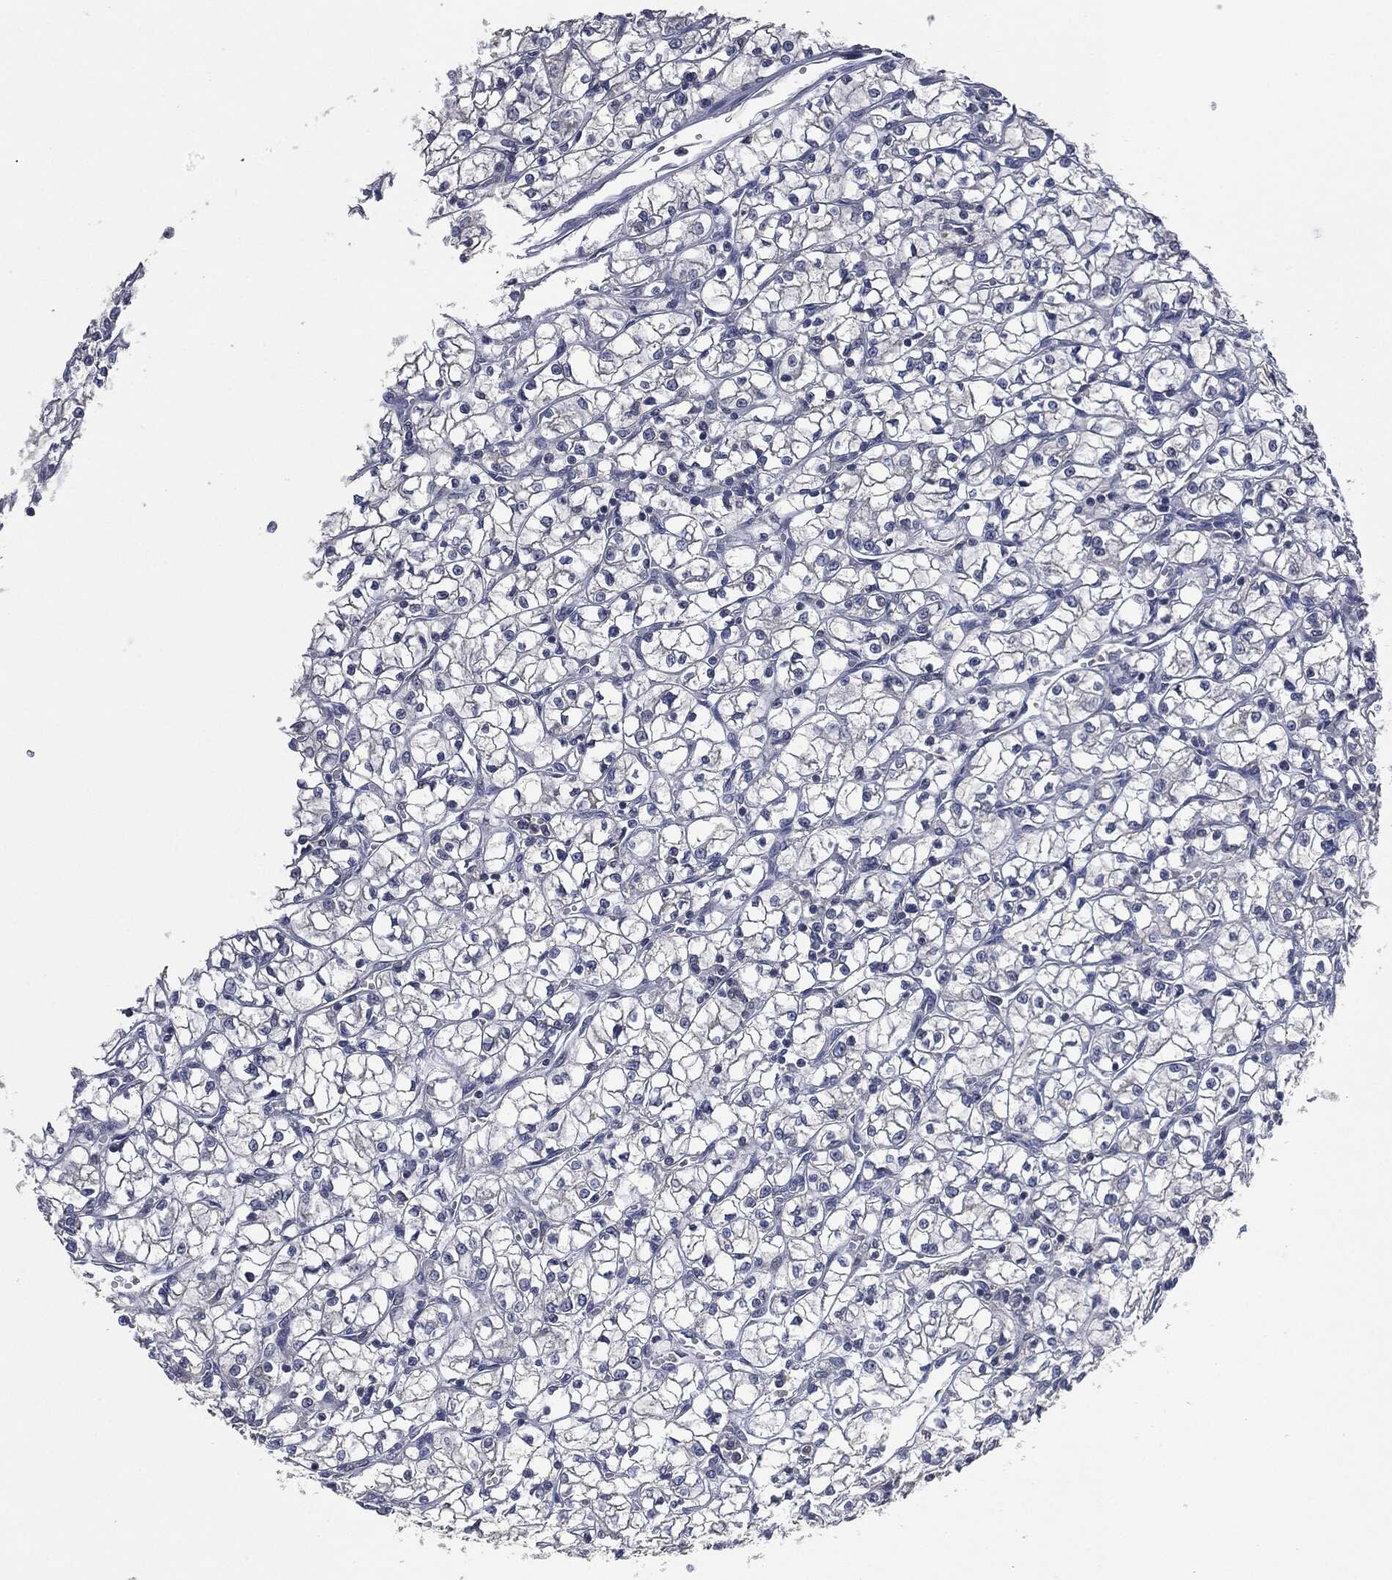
{"staining": {"intensity": "negative", "quantity": "none", "location": "none"}, "tissue": "renal cancer", "cell_type": "Tumor cells", "image_type": "cancer", "snomed": [{"axis": "morphology", "description": "Adenocarcinoma, NOS"}, {"axis": "topography", "description": "Kidney"}], "caption": "DAB (3,3'-diaminobenzidine) immunohistochemical staining of human renal cancer (adenocarcinoma) exhibits no significant positivity in tumor cells.", "gene": "IL1RN", "patient": {"sex": "female", "age": 64}}